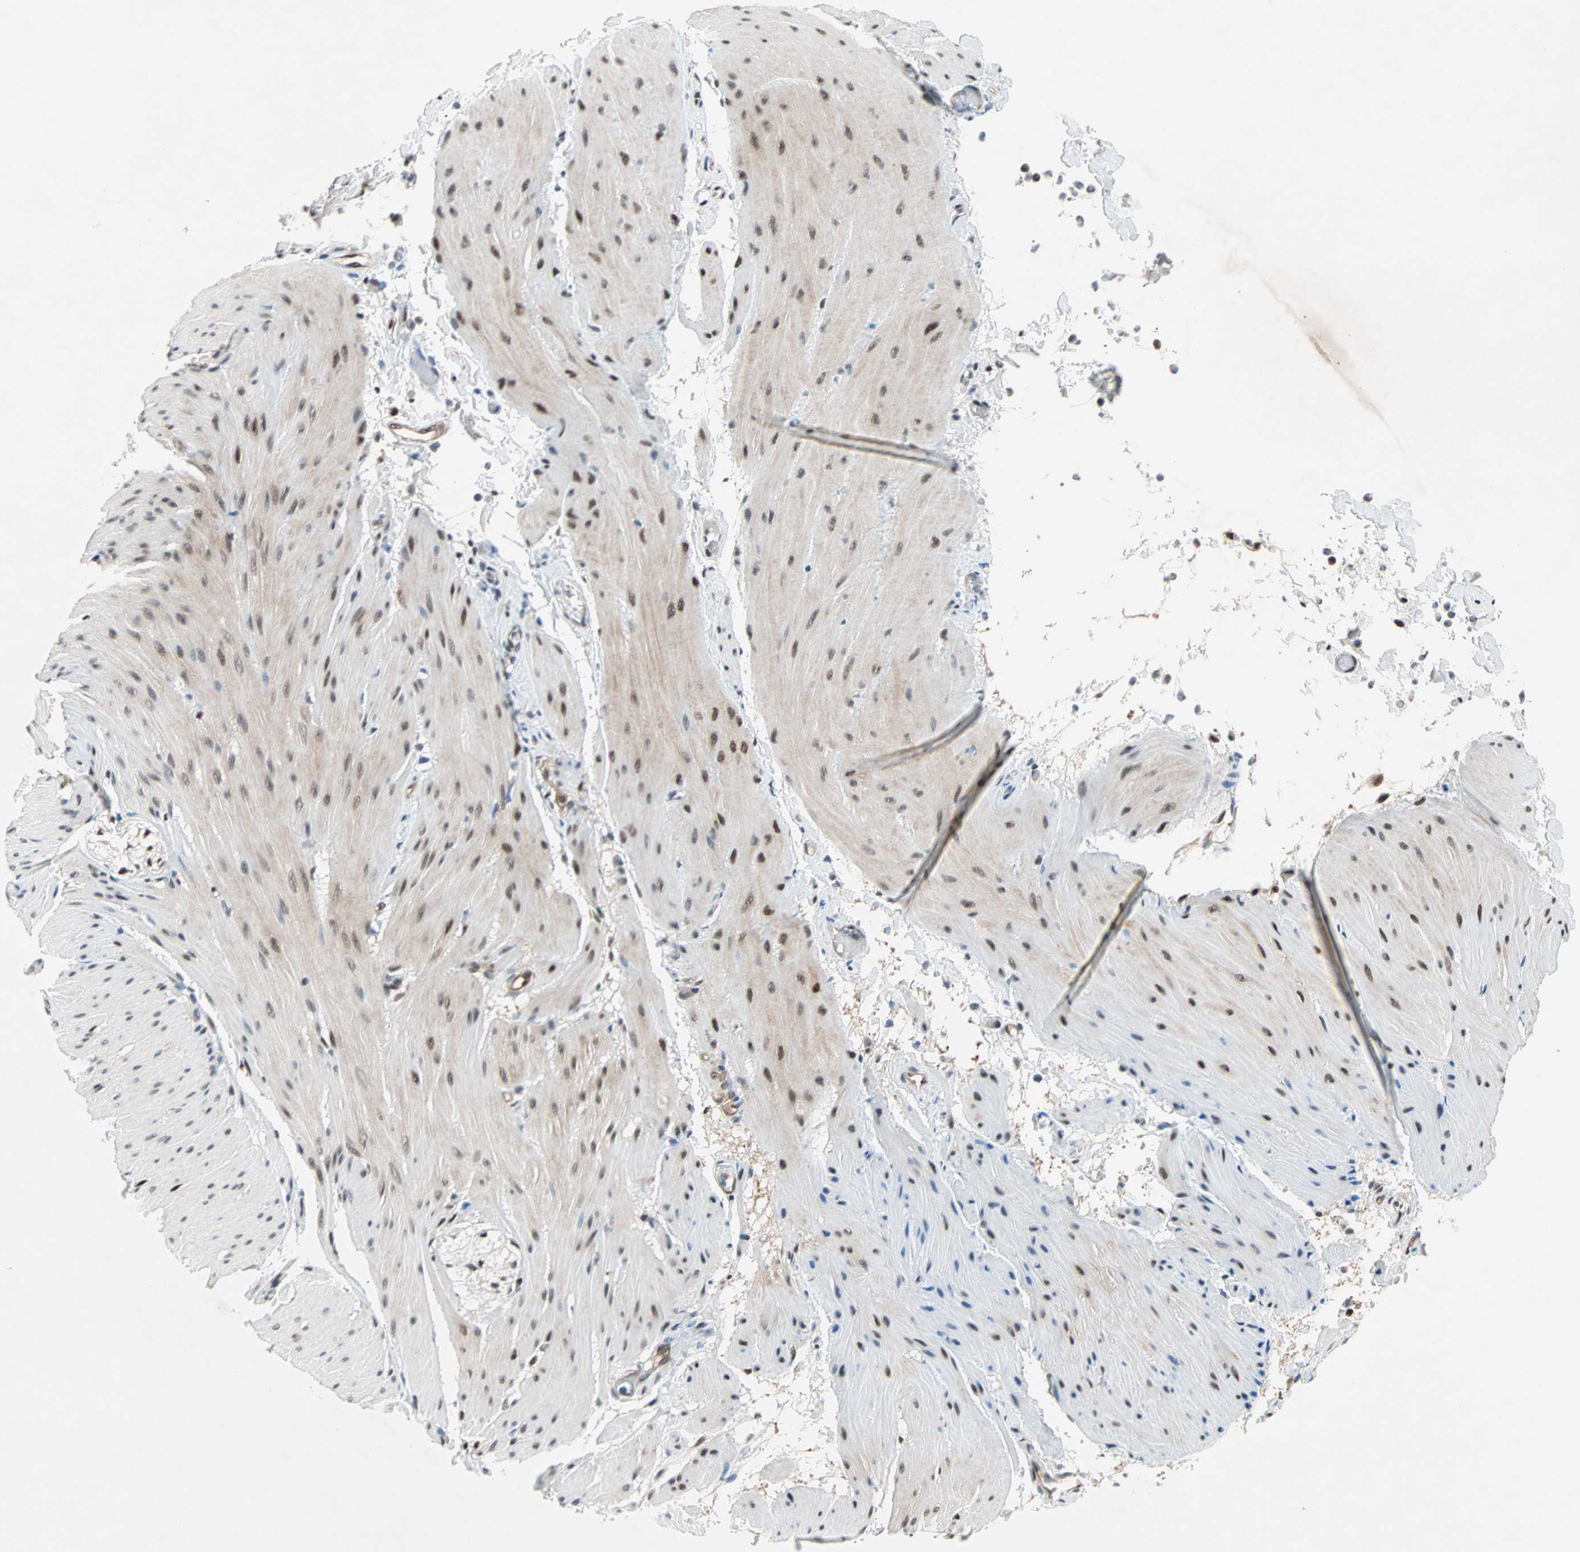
{"staining": {"intensity": "moderate", "quantity": "25%-75%", "location": "nuclear"}, "tissue": "smooth muscle", "cell_type": "Smooth muscle cells", "image_type": "normal", "snomed": [{"axis": "morphology", "description": "Normal tissue, NOS"}, {"axis": "topography", "description": "Smooth muscle"}, {"axis": "topography", "description": "Colon"}], "caption": "Smooth muscle stained with DAB (3,3'-diaminobenzidine) immunohistochemistry (IHC) shows medium levels of moderate nuclear positivity in approximately 25%-75% of smooth muscle cells.", "gene": "WWTR1", "patient": {"sex": "male", "age": 67}}